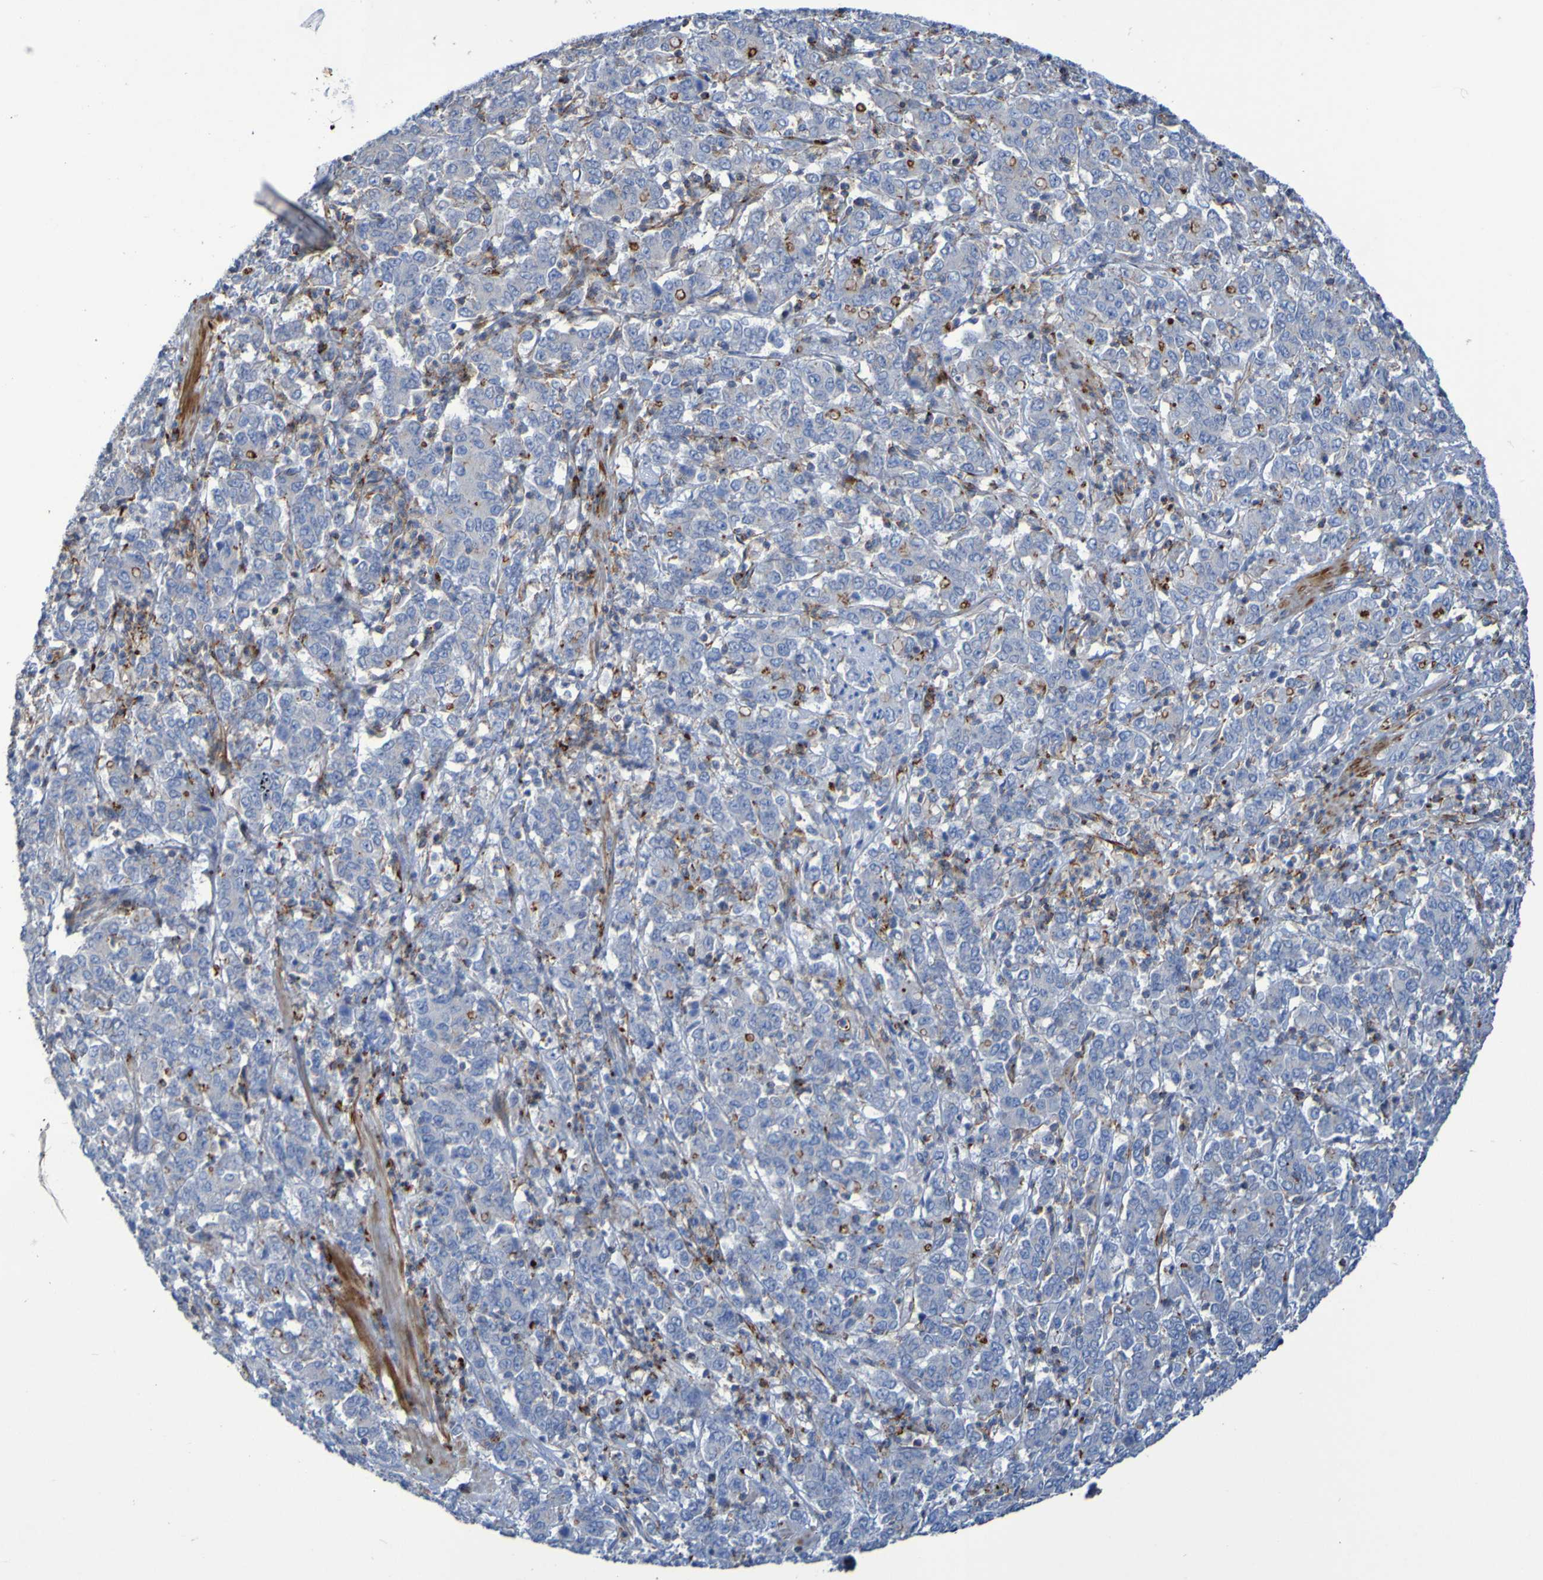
{"staining": {"intensity": "negative", "quantity": "none", "location": "none"}, "tissue": "stomach cancer", "cell_type": "Tumor cells", "image_type": "cancer", "snomed": [{"axis": "morphology", "description": "Adenocarcinoma, NOS"}, {"axis": "topography", "description": "Stomach, lower"}], "caption": "A high-resolution micrograph shows immunohistochemistry (IHC) staining of stomach cancer, which reveals no significant expression in tumor cells.", "gene": "RNF182", "patient": {"sex": "female", "age": 71}}